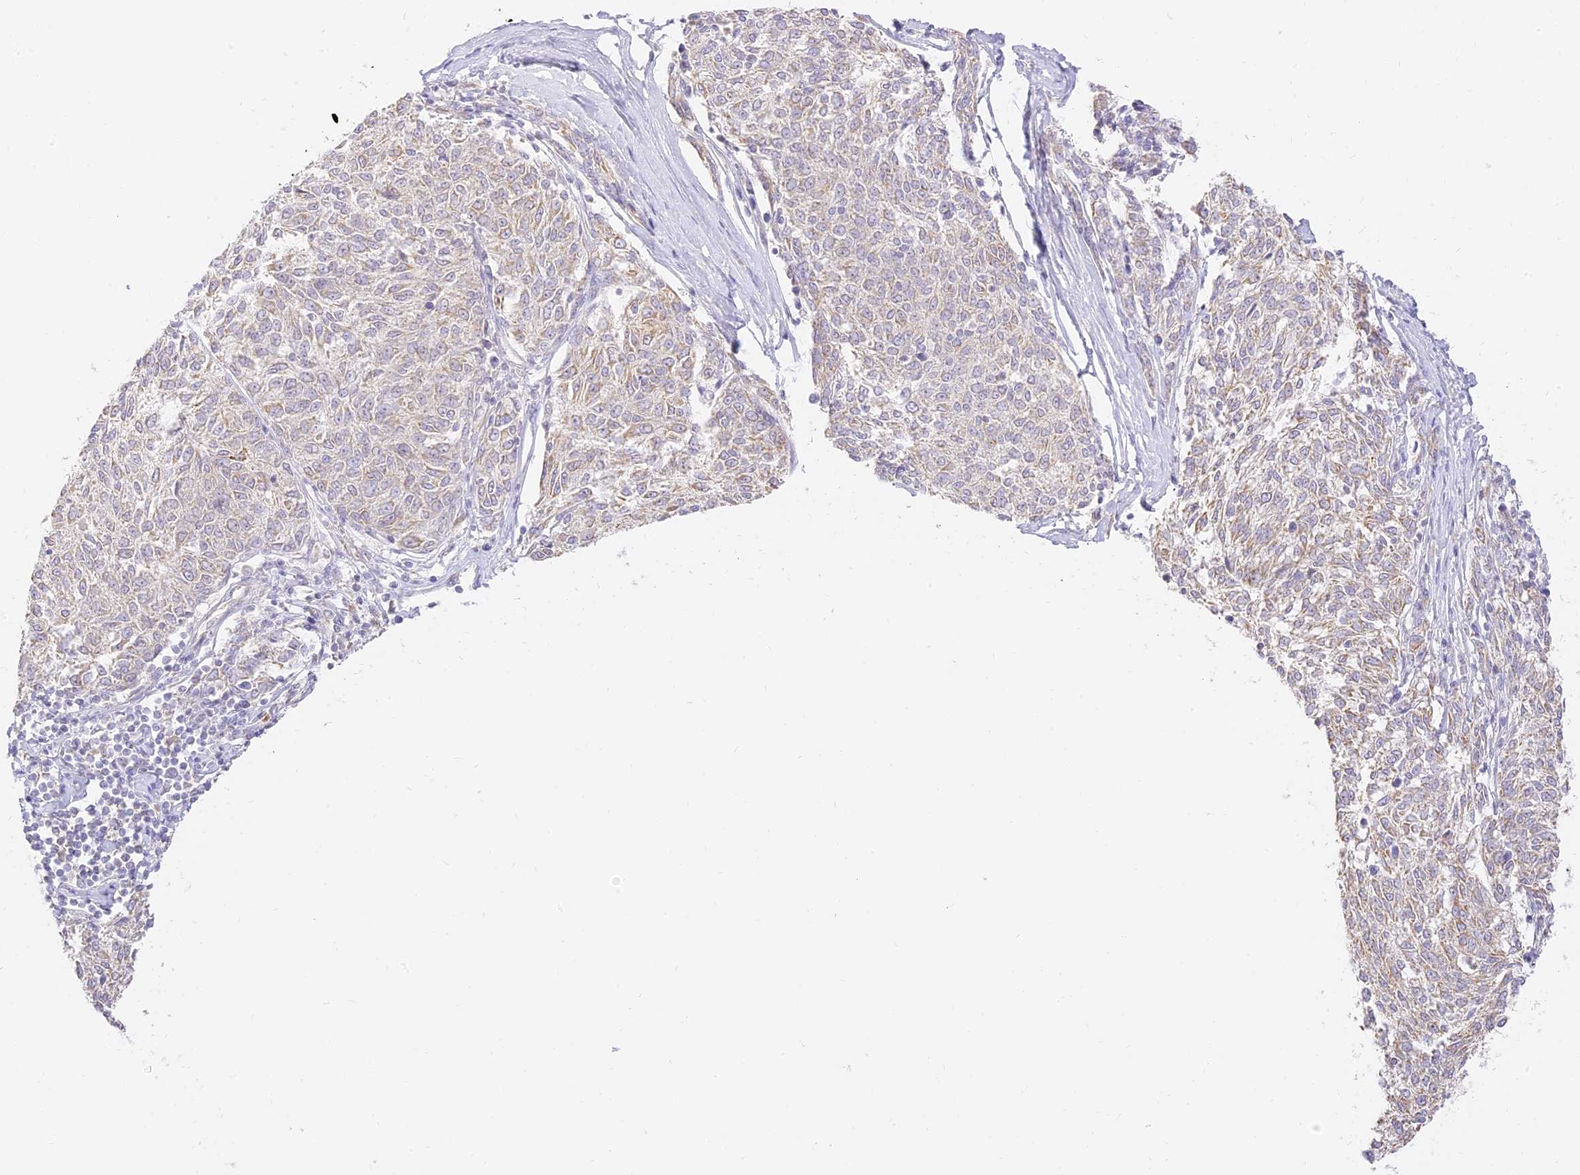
{"staining": {"intensity": "weak", "quantity": "<25%", "location": "cytoplasmic/membranous"}, "tissue": "melanoma", "cell_type": "Tumor cells", "image_type": "cancer", "snomed": [{"axis": "morphology", "description": "Malignant melanoma, NOS"}, {"axis": "topography", "description": "Skin"}], "caption": "High magnification brightfield microscopy of melanoma stained with DAB (3,3'-diaminobenzidine) (brown) and counterstained with hematoxylin (blue): tumor cells show no significant staining.", "gene": "LRRC15", "patient": {"sex": "female", "age": 72}}